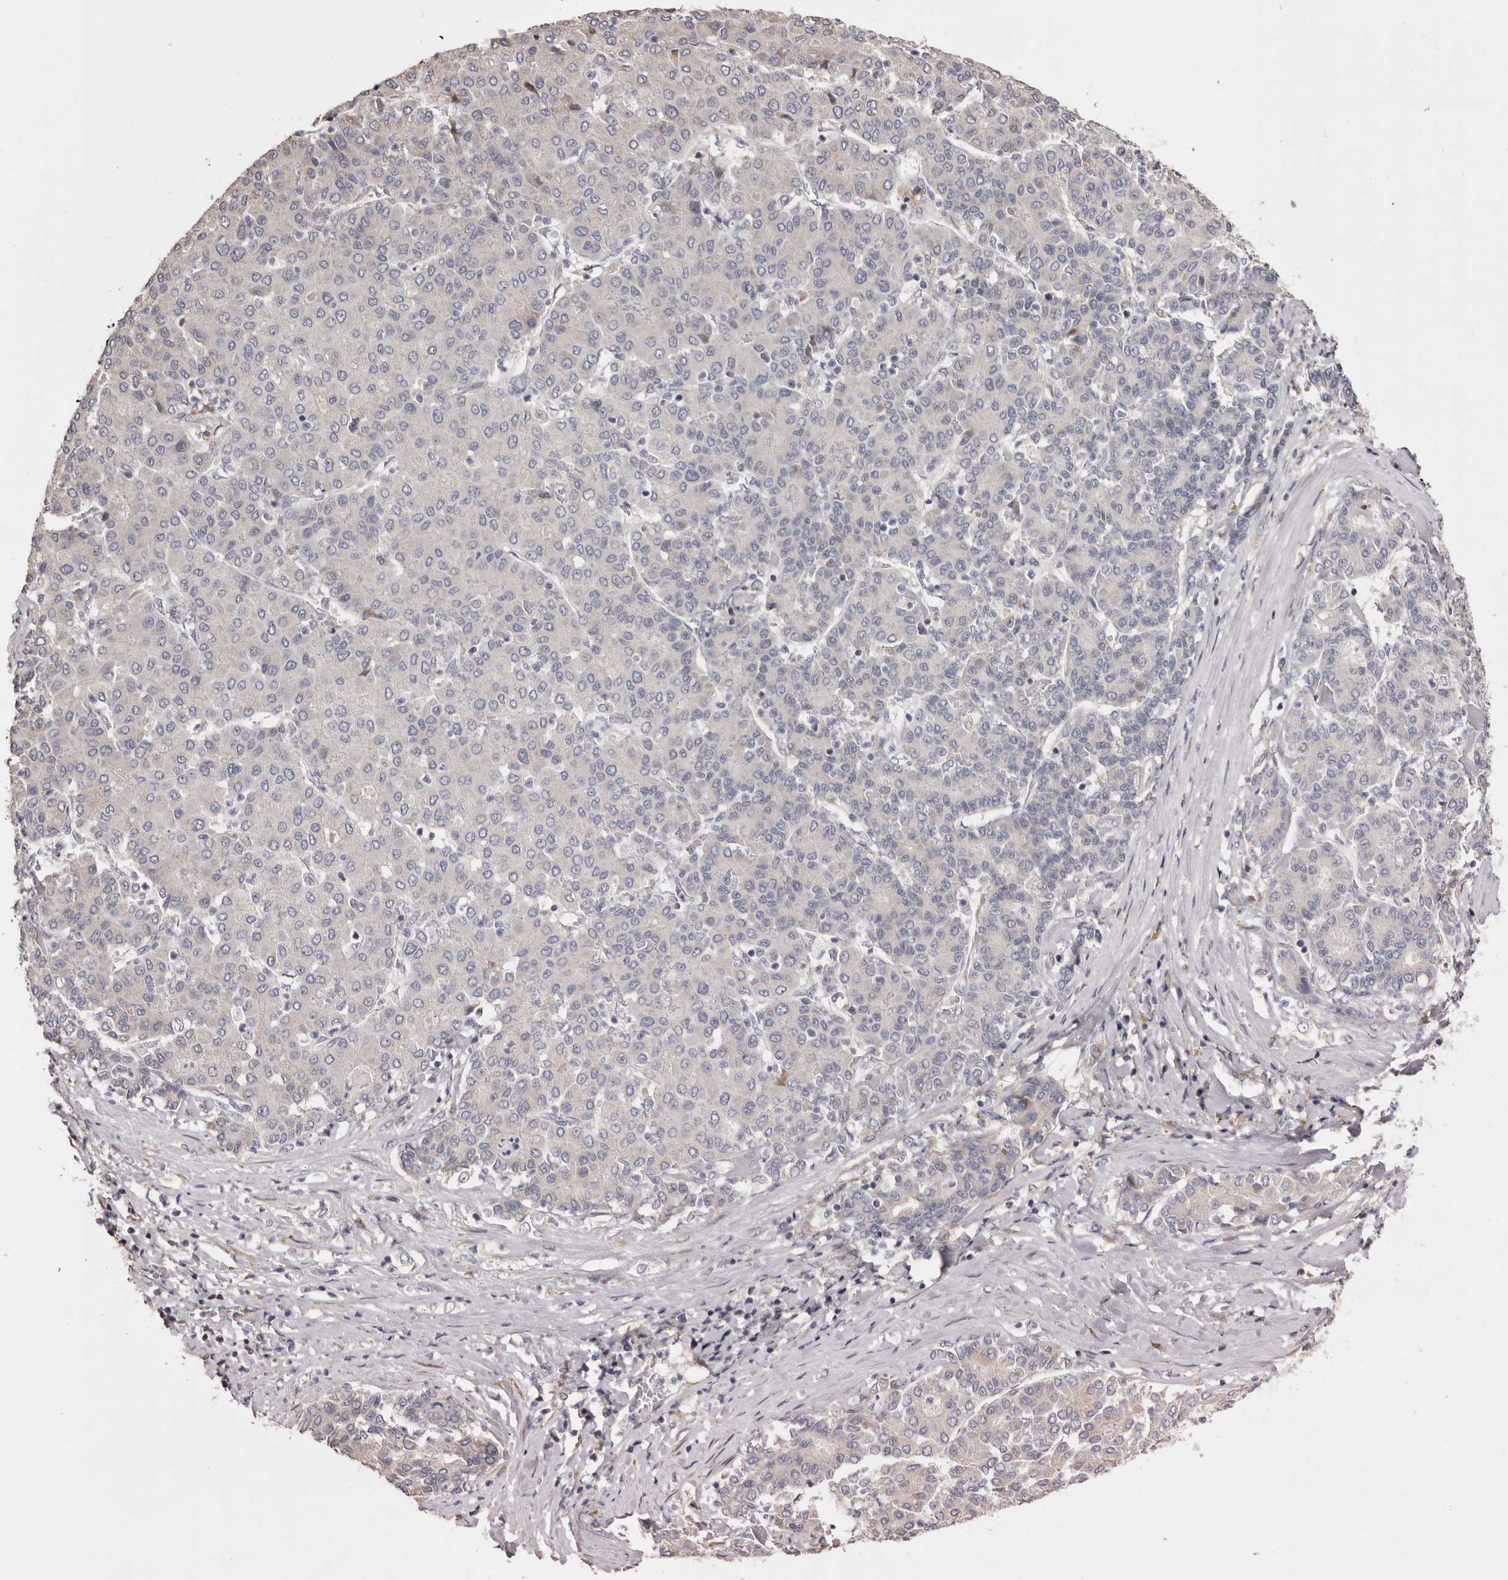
{"staining": {"intensity": "negative", "quantity": "none", "location": "none"}, "tissue": "liver cancer", "cell_type": "Tumor cells", "image_type": "cancer", "snomed": [{"axis": "morphology", "description": "Carcinoma, Hepatocellular, NOS"}, {"axis": "topography", "description": "Liver"}], "caption": "Tumor cells show no significant protein staining in hepatocellular carcinoma (liver).", "gene": "PIGX", "patient": {"sex": "male", "age": 65}}